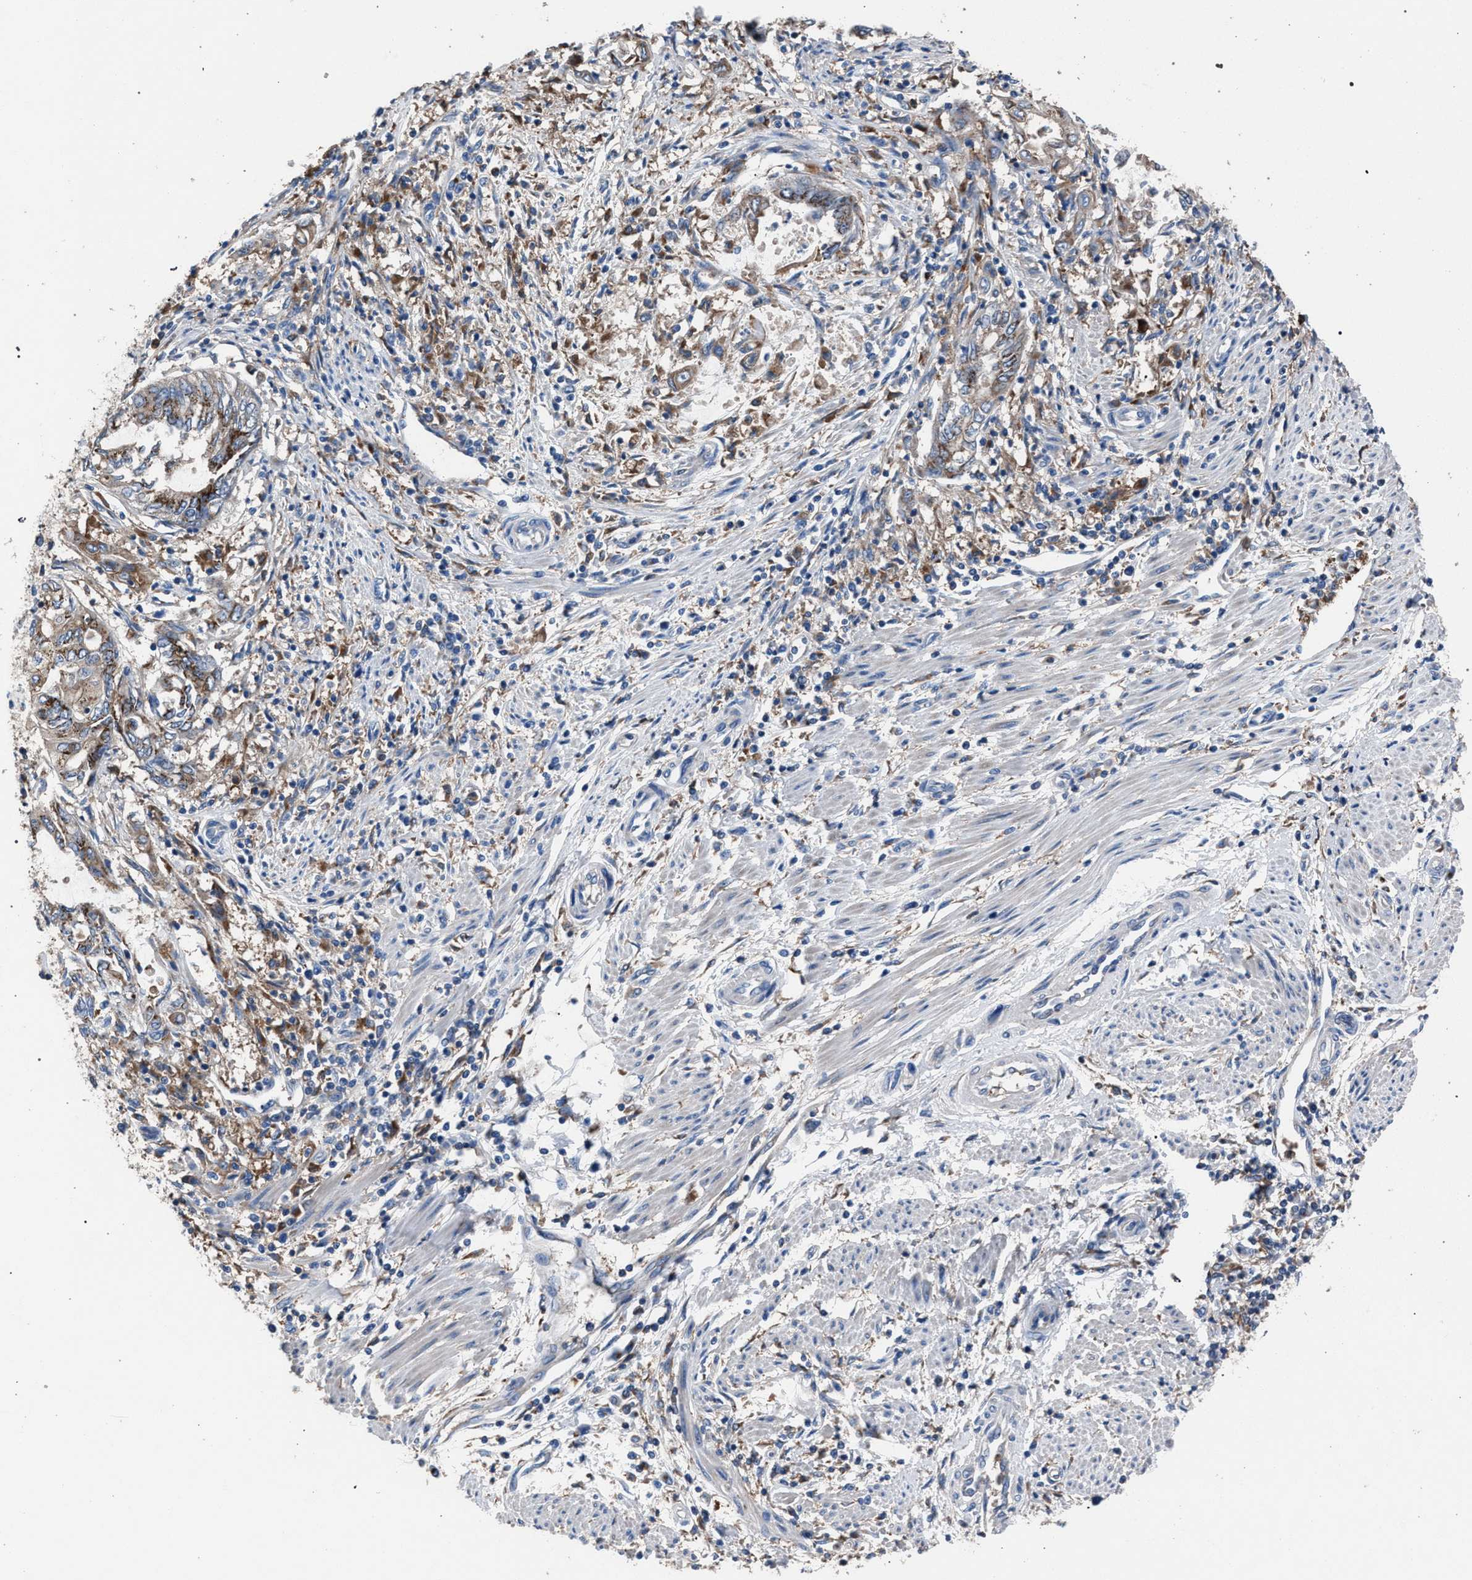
{"staining": {"intensity": "strong", "quantity": ">75%", "location": "cytoplasmic/membranous"}, "tissue": "endometrial cancer", "cell_type": "Tumor cells", "image_type": "cancer", "snomed": [{"axis": "morphology", "description": "Adenocarcinoma, NOS"}, {"axis": "topography", "description": "Uterus"}, {"axis": "topography", "description": "Endometrium"}], "caption": "Immunohistochemical staining of endometrial cancer demonstrates strong cytoplasmic/membranous protein positivity in approximately >75% of tumor cells.", "gene": "ATP6V0A1", "patient": {"sex": "female", "age": 70}}